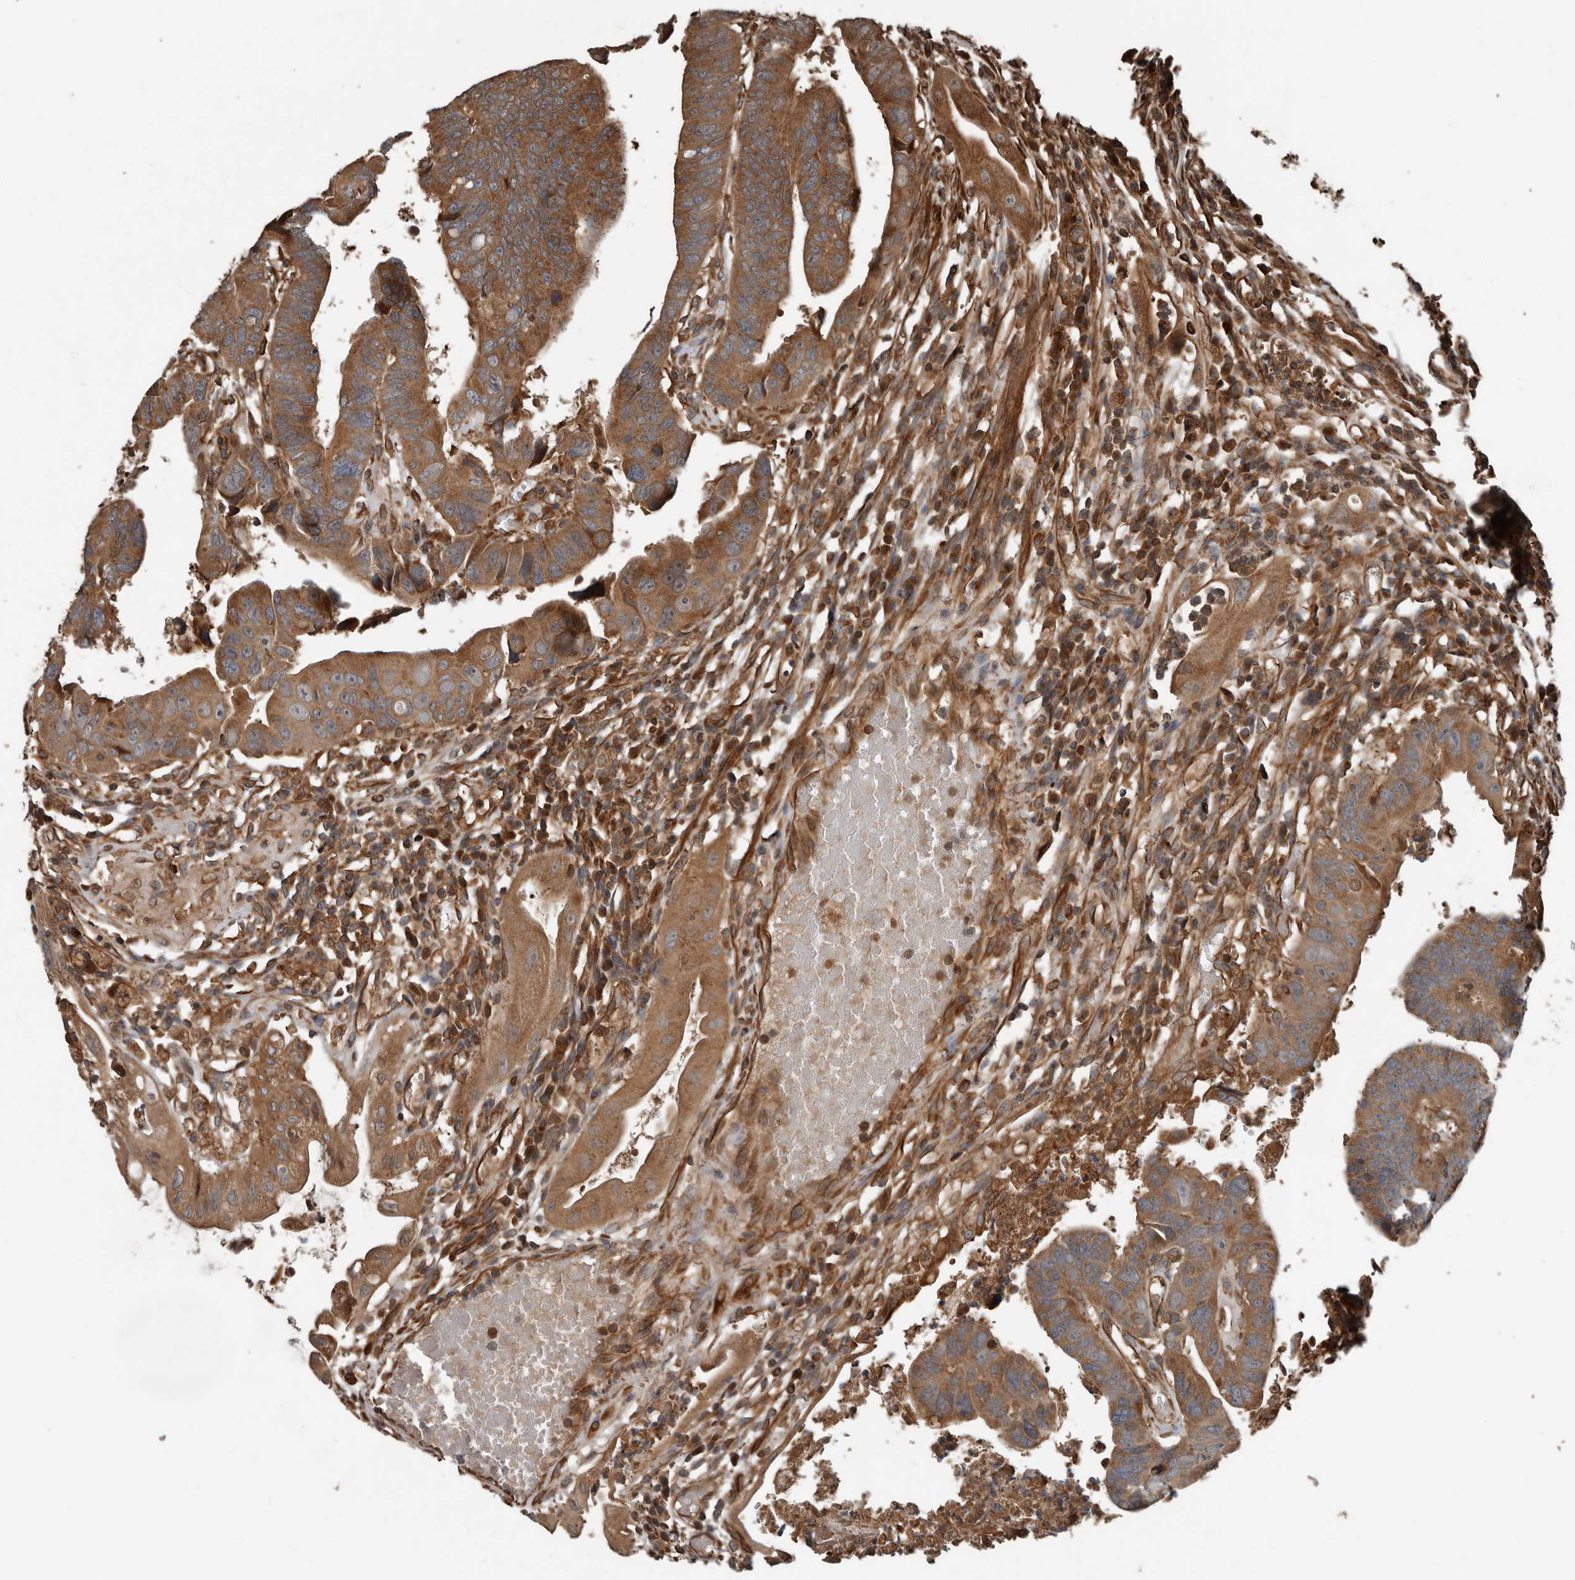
{"staining": {"intensity": "moderate", "quantity": ">75%", "location": "cytoplasmic/membranous"}, "tissue": "colorectal cancer", "cell_type": "Tumor cells", "image_type": "cancer", "snomed": [{"axis": "morphology", "description": "Adenocarcinoma, NOS"}, {"axis": "topography", "description": "Rectum"}], "caption": "IHC image of neoplastic tissue: human colorectal adenocarcinoma stained using immunohistochemistry (IHC) shows medium levels of moderate protein expression localized specifically in the cytoplasmic/membranous of tumor cells, appearing as a cytoplasmic/membranous brown color.", "gene": "YOD1", "patient": {"sex": "female", "age": 65}}